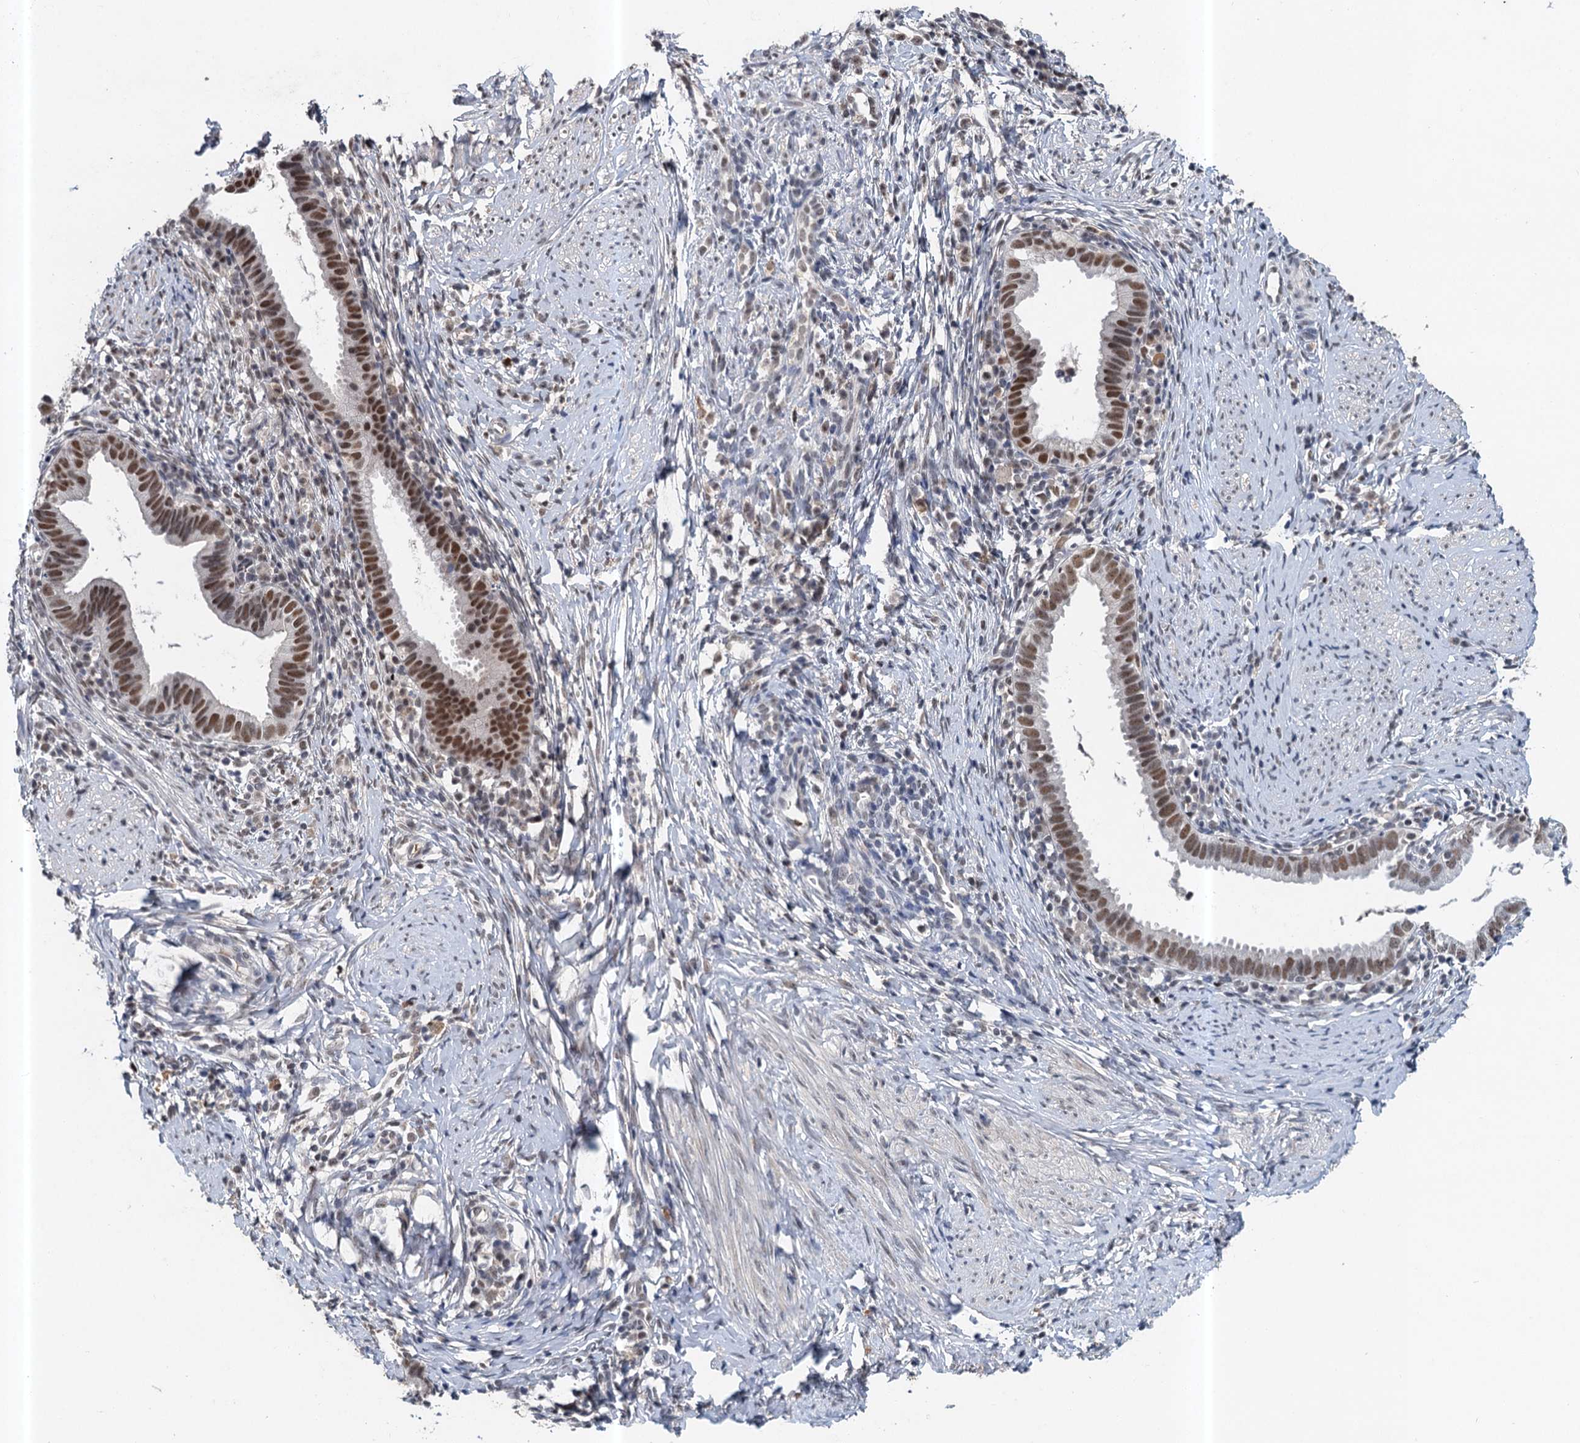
{"staining": {"intensity": "moderate", "quantity": ">75%", "location": "nuclear"}, "tissue": "cervical cancer", "cell_type": "Tumor cells", "image_type": "cancer", "snomed": [{"axis": "morphology", "description": "Adenocarcinoma, NOS"}, {"axis": "topography", "description": "Cervix"}], "caption": "Tumor cells reveal moderate nuclear expression in approximately >75% of cells in cervical cancer. (Brightfield microscopy of DAB IHC at high magnification).", "gene": "CSTF3", "patient": {"sex": "female", "age": 36}}